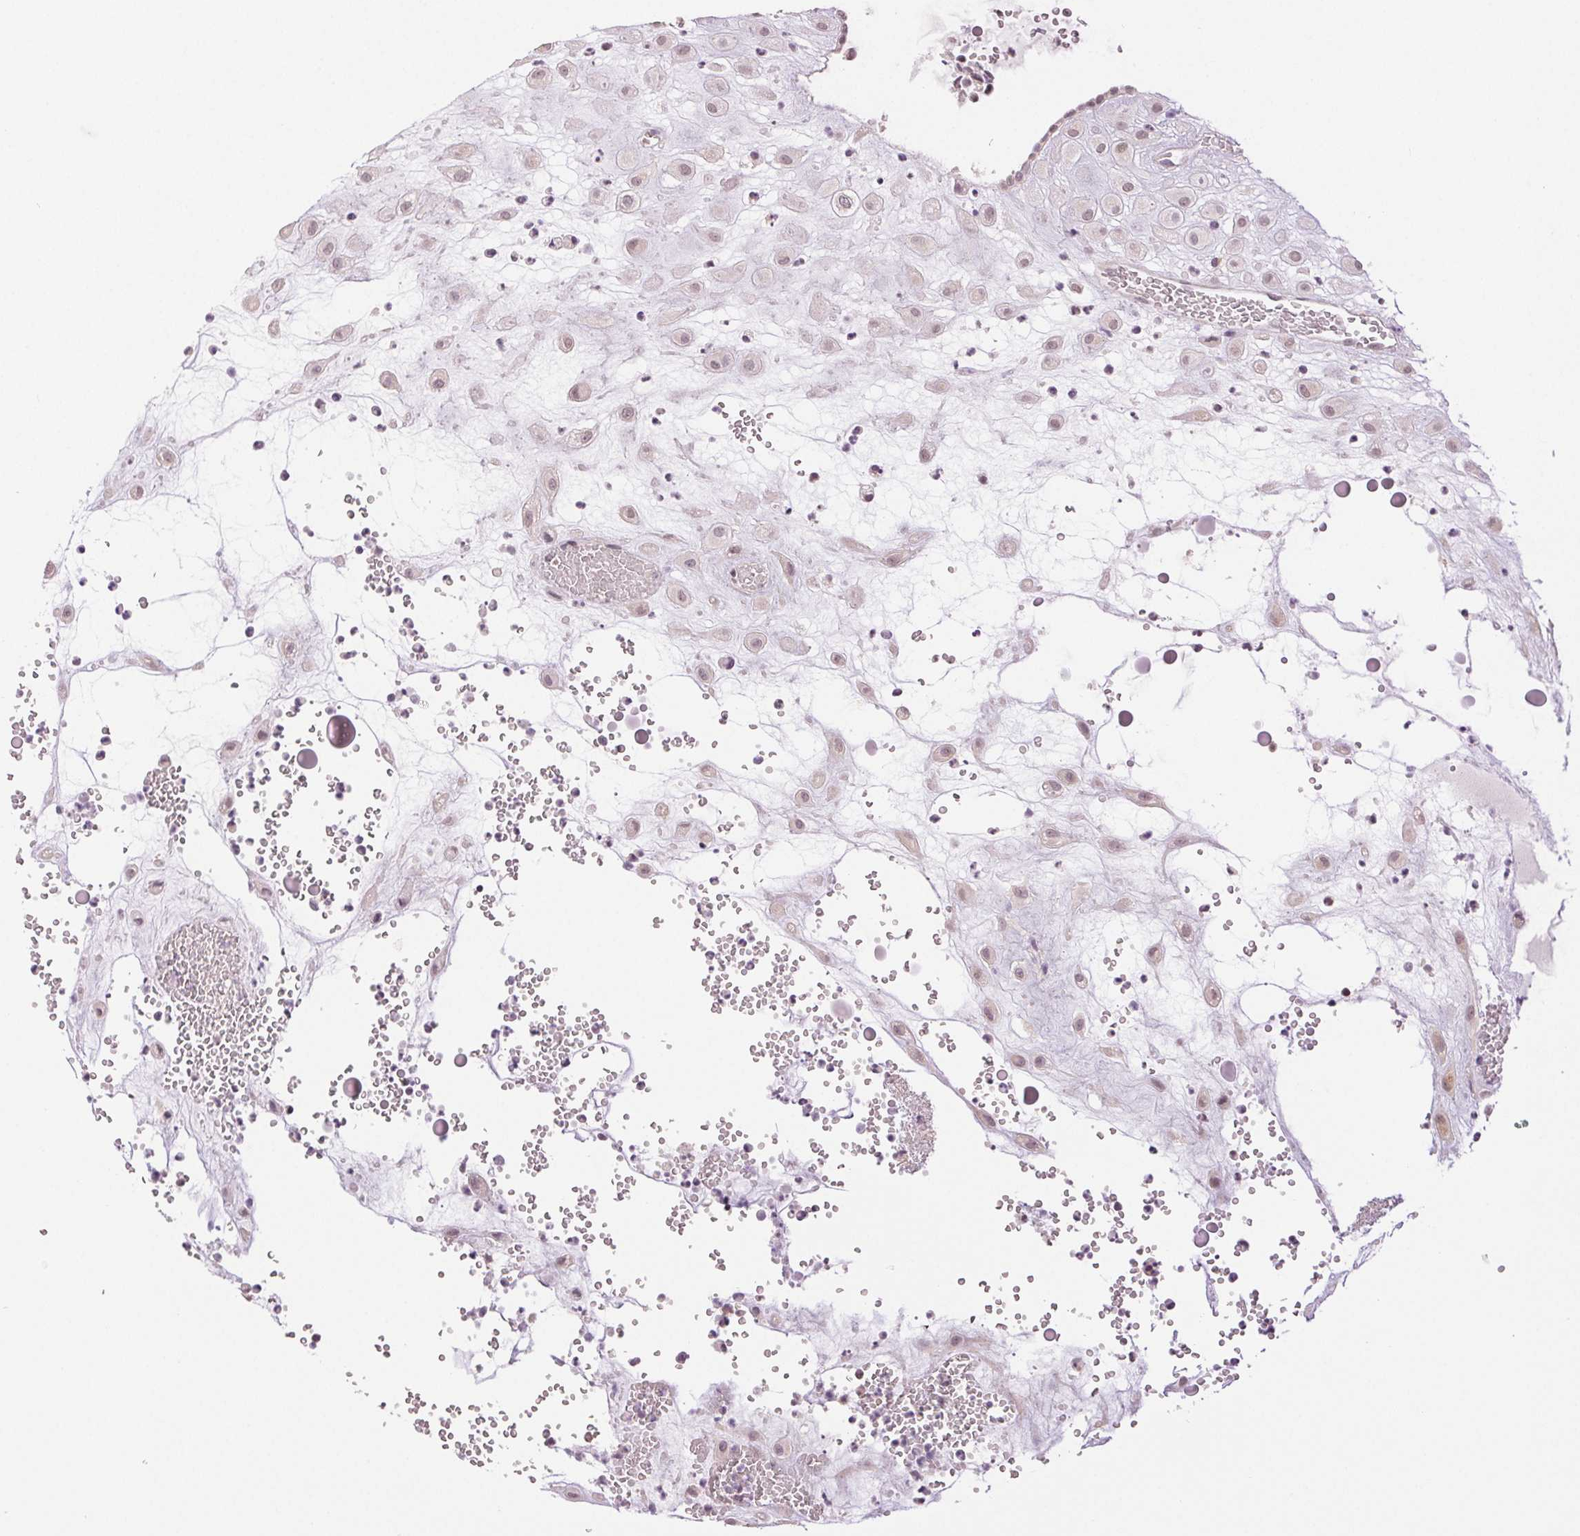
{"staining": {"intensity": "weak", "quantity": "<25%", "location": "nuclear"}, "tissue": "placenta", "cell_type": "Decidual cells", "image_type": "normal", "snomed": [{"axis": "morphology", "description": "Normal tissue, NOS"}, {"axis": "topography", "description": "Placenta"}], "caption": "Human placenta stained for a protein using immunohistochemistry (IHC) reveals no expression in decidual cells.", "gene": "PLCB1", "patient": {"sex": "female", "age": 24}}